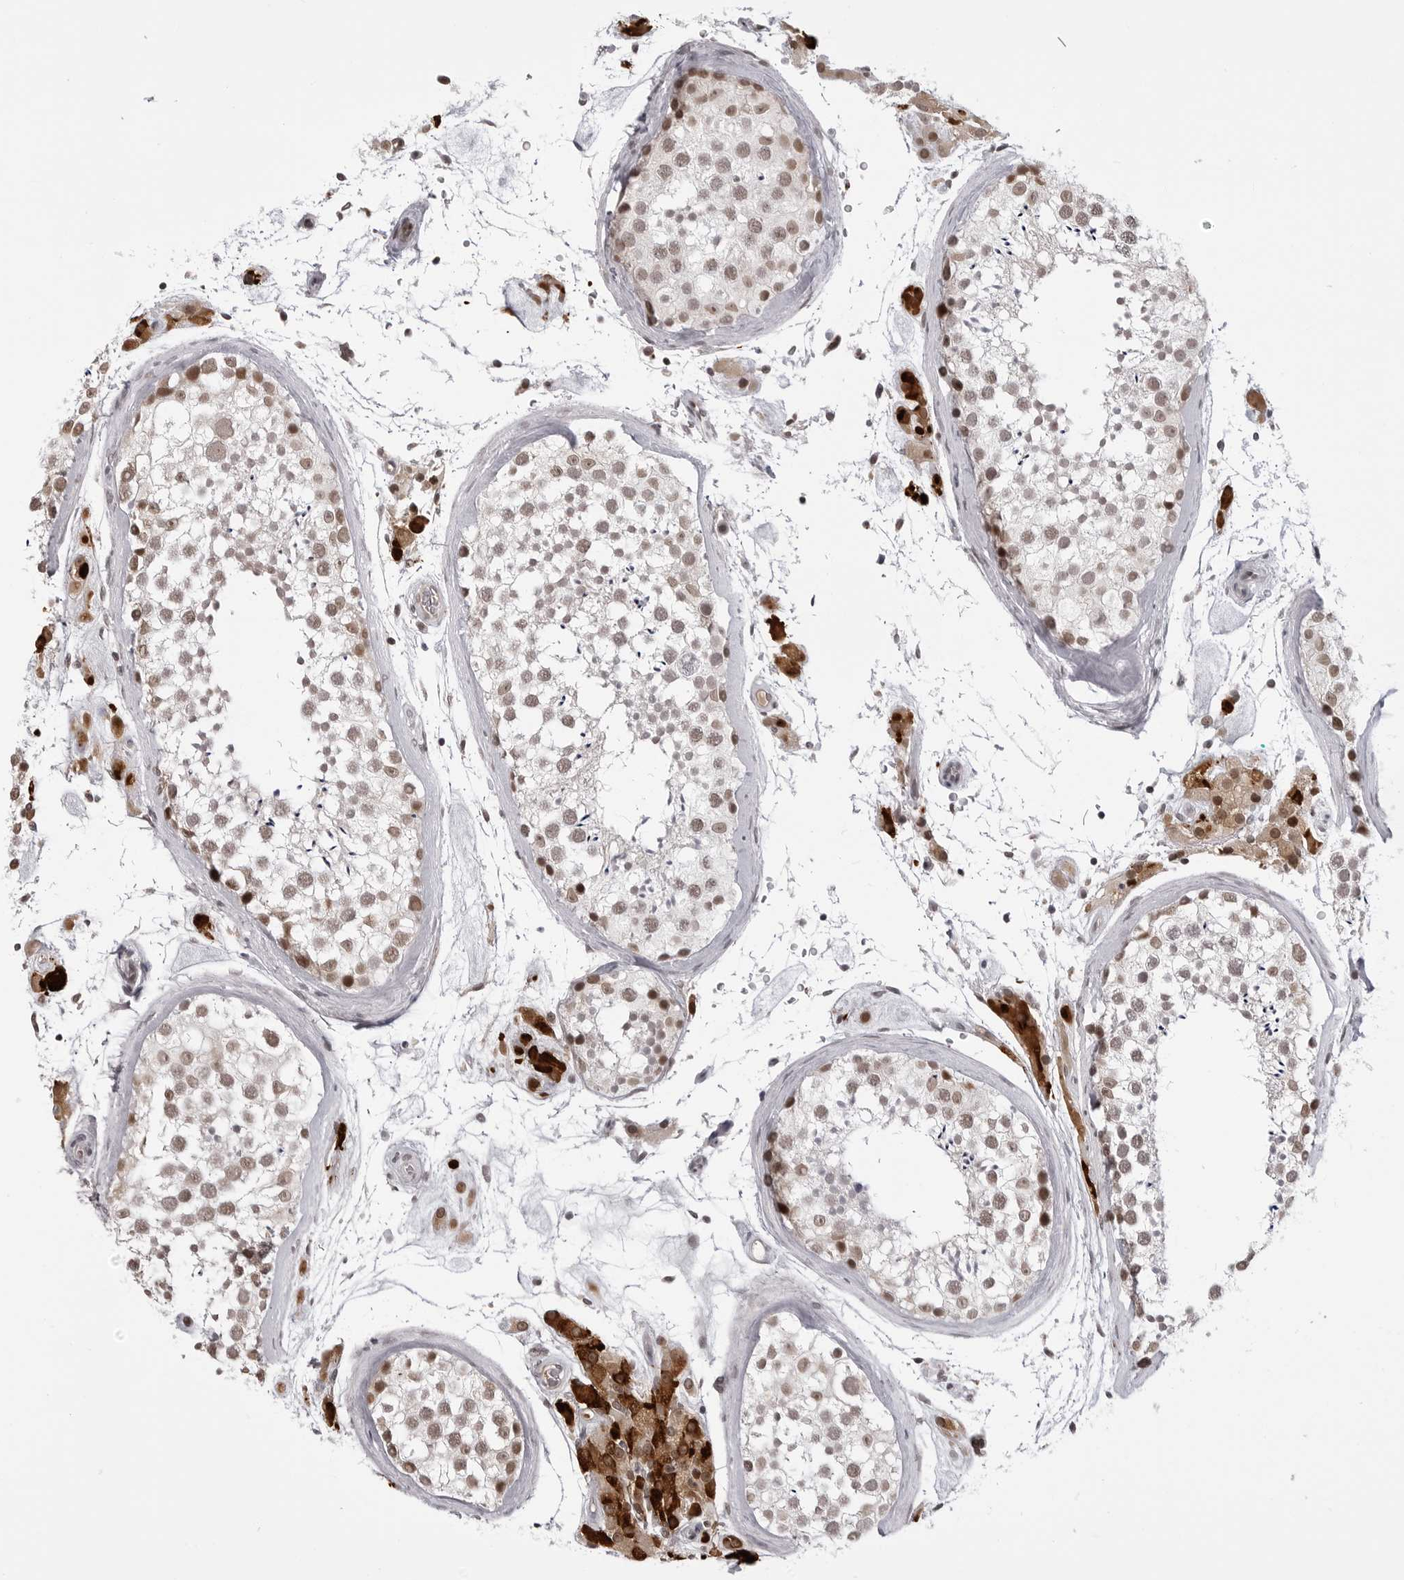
{"staining": {"intensity": "moderate", "quantity": ">75%", "location": "nuclear"}, "tissue": "testis", "cell_type": "Cells in seminiferous ducts", "image_type": "normal", "snomed": [{"axis": "morphology", "description": "Normal tissue, NOS"}, {"axis": "topography", "description": "Testis"}], "caption": "IHC of unremarkable testis exhibits medium levels of moderate nuclear expression in approximately >75% of cells in seminiferous ducts.", "gene": "PHF3", "patient": {"sex": "male", "age": 46}}